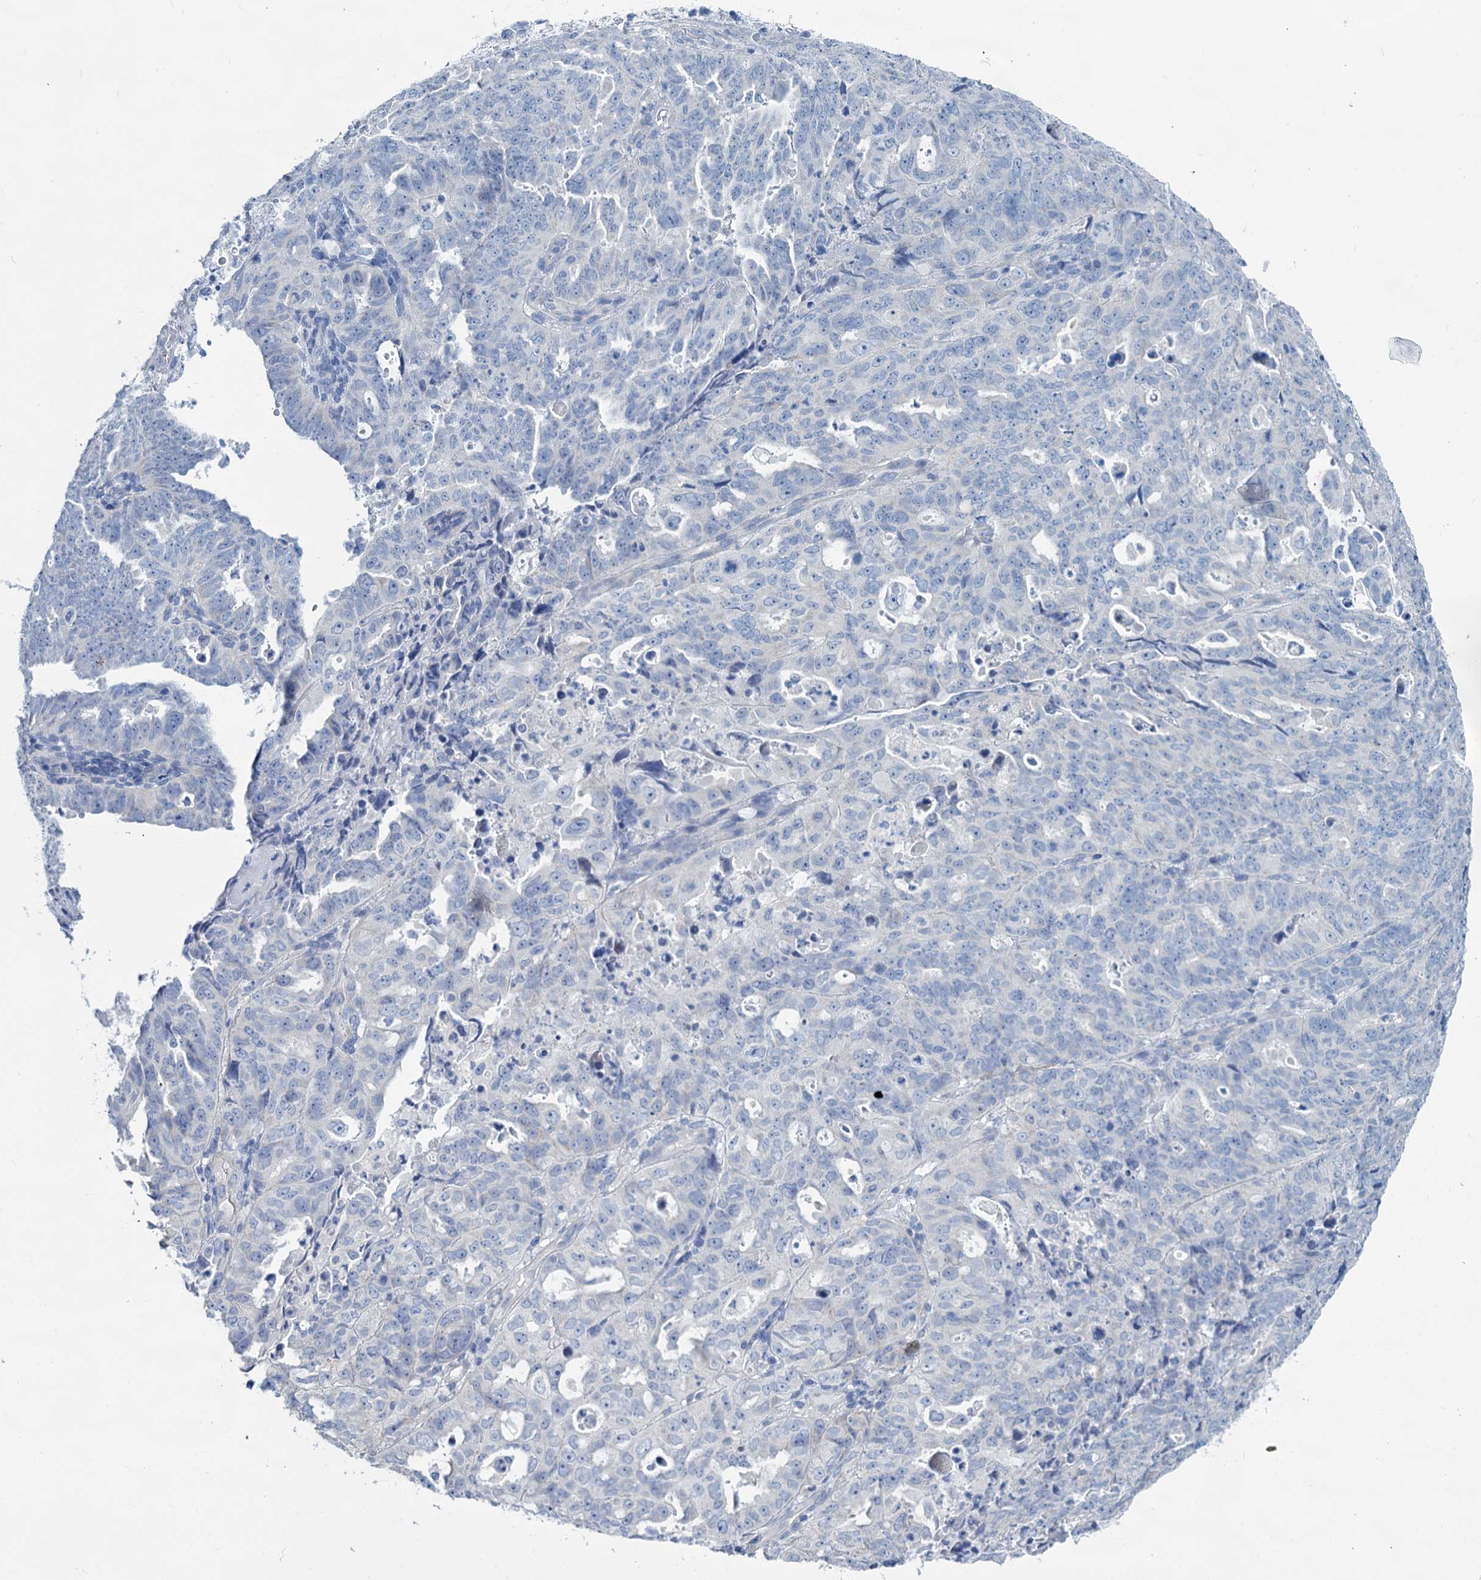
{"staining": {"intensity": "negative", "quantity": "none", "location": "none"}, "tissue": "endometrial cancer", "cell_type": "Tumor cells", "image_type": "cancer", "snomed": [{"axis": "morphology", "description": "Adenocarcinoma, NOS"}, {"axis": "topography", "description": "Endometrium"}], "caption": "IHC micrograph of endometrial cancer (adenocarcinoma) stained for a protein (brown), which shows no positivity in tumor cells. Brightfield microscopy of immunohistochemistry stained with DAB (3,3'-diaminobenzidine) (brown) and hematoxylin (blue), captured at high magnification.", "gene": "SLC1A3", "patient": {"sex": "female", "age": 65}}